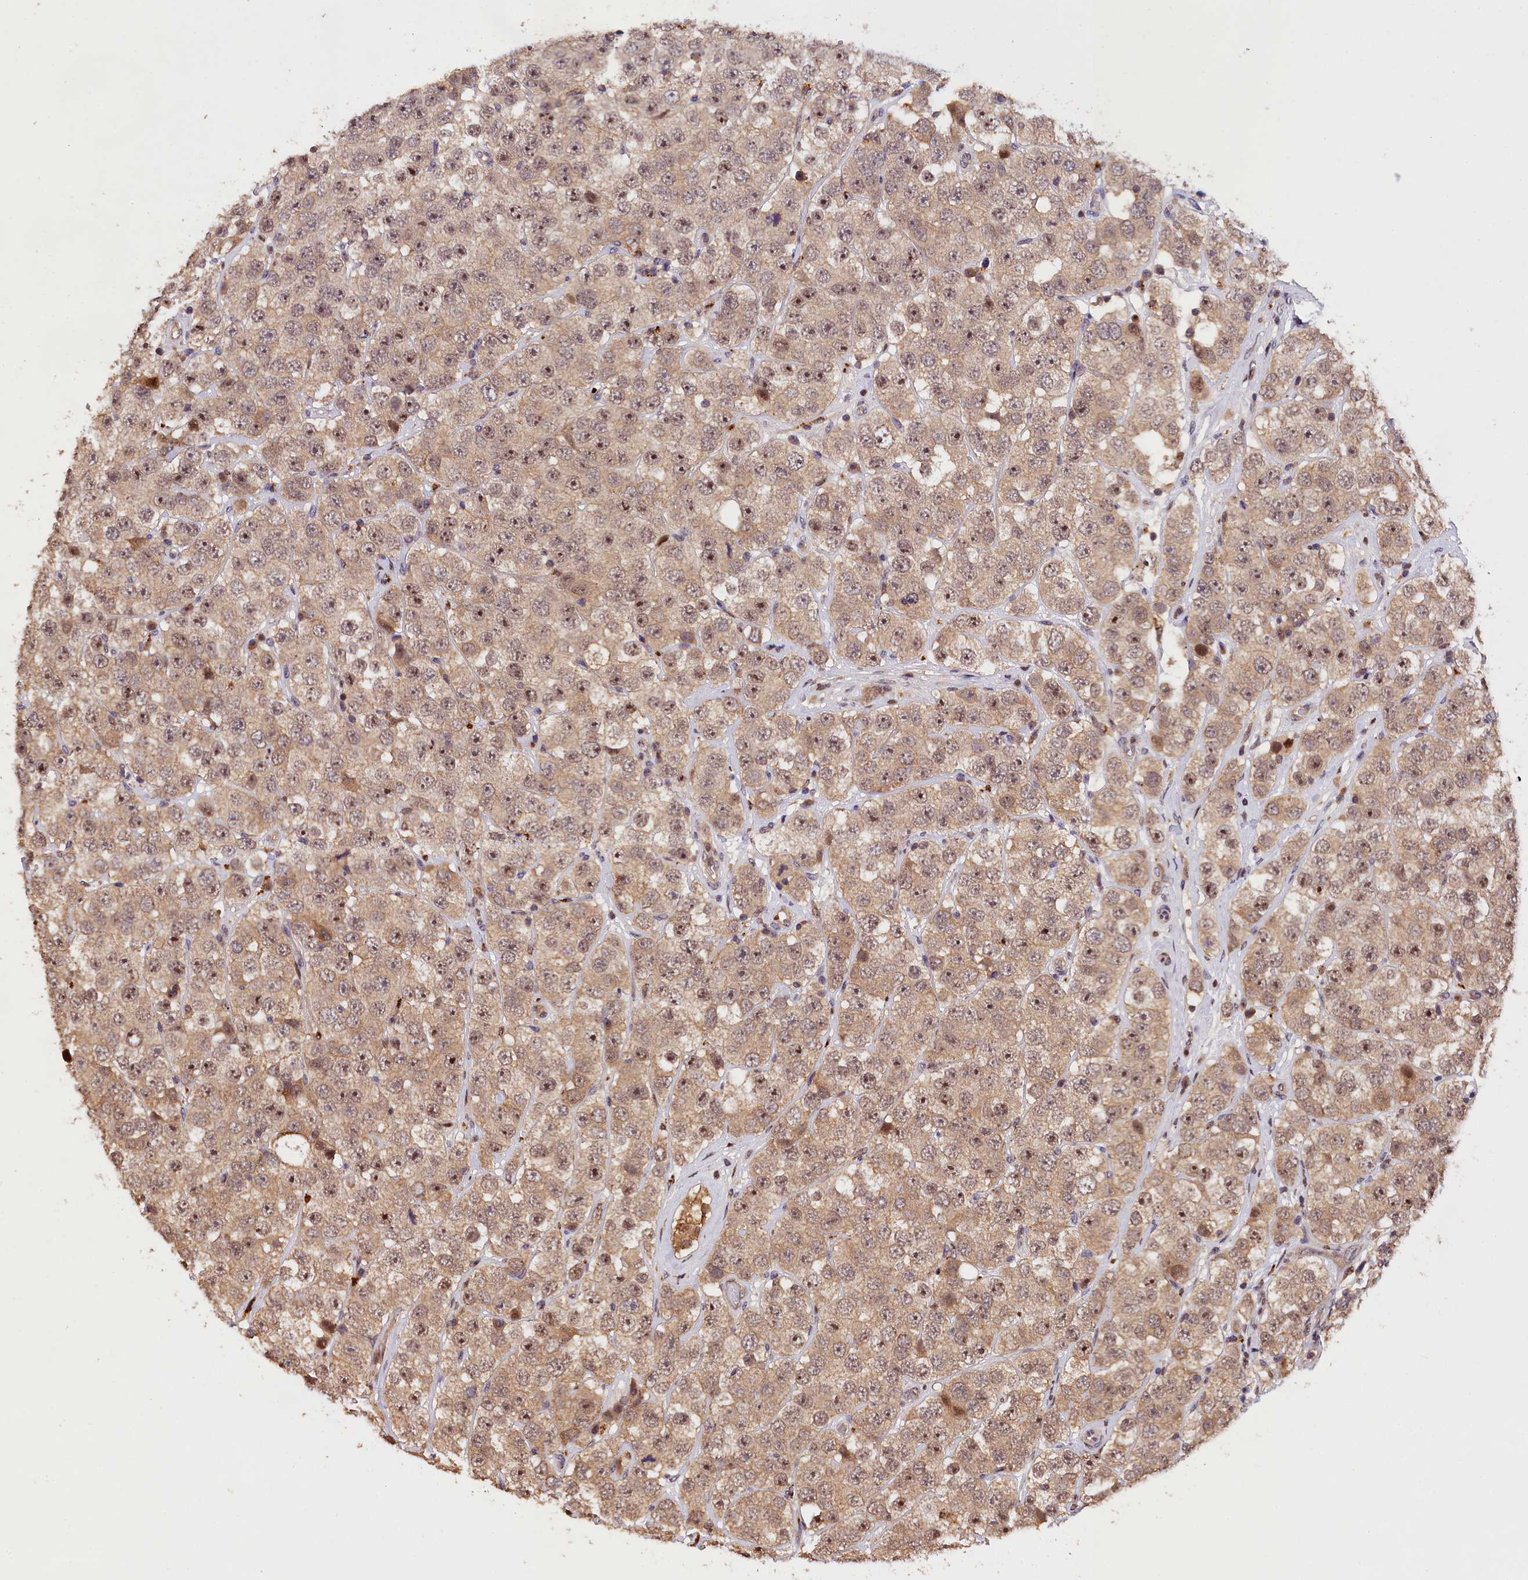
{"staining": {"intensity": "moderate", "quantity": ">75%", "location": "cytoplasmic/membranous,nuclear"}, "tissue": "testis cancer", "cell_type": "Tumor cells", "image_type": "cancer", "snomed": [{"axis": "morphology", "description": "Seminoma, NOS"}, {"axis": "topography", "description": "Testis"}], "caption": "Immunohistochemical staining of human seminoma (testis) displays medium levels of moderate cytoplasmic/membranous and nuclear protein positivity in approximately >75% of tumor cells.", "gene": "PHAF1", "patient": {"sex": "male", "age": 28}}